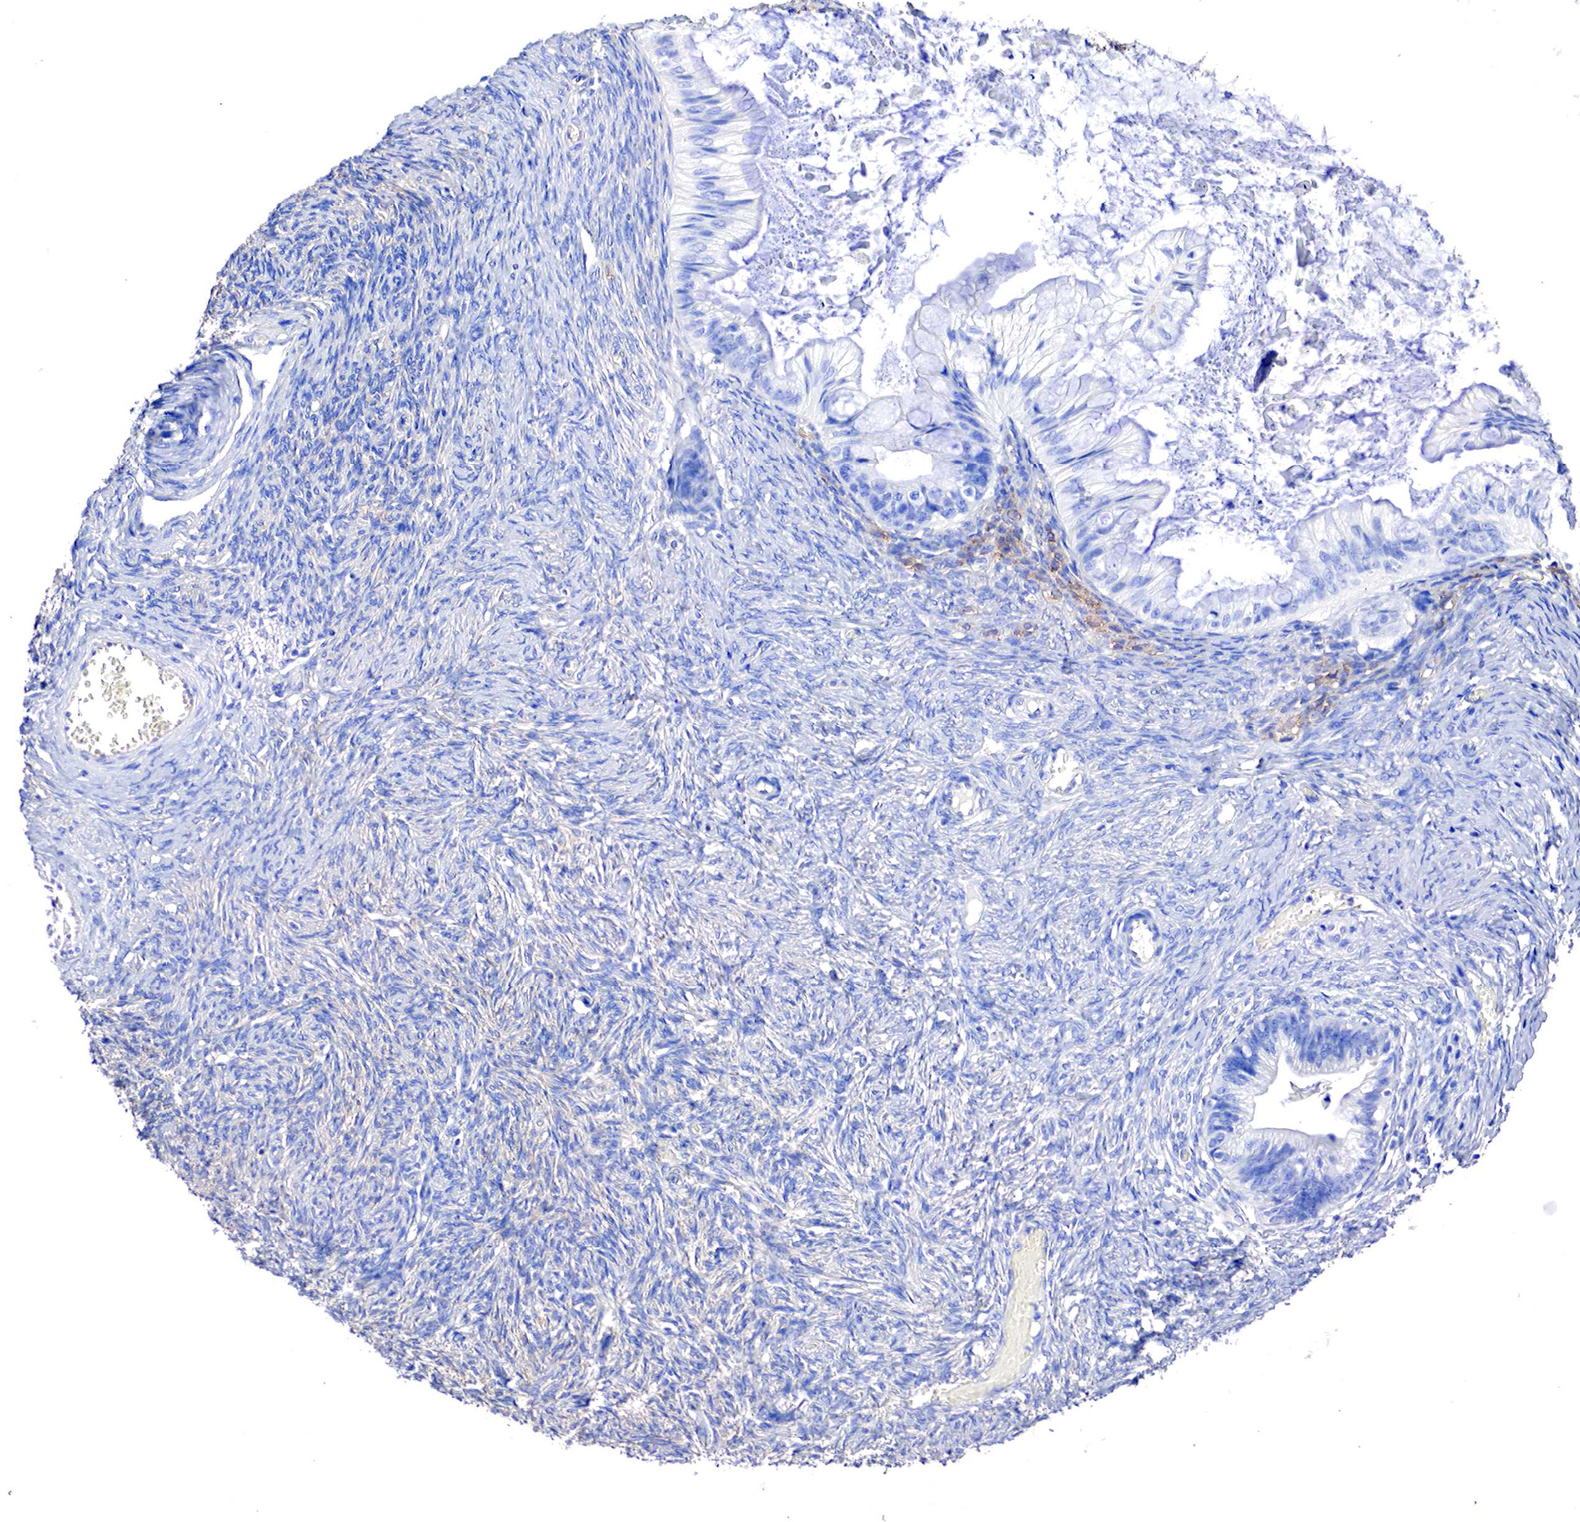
{"staining": {"intensity": "negative", "quantity": "none", "location": "none"}, "tissue": "ovarian cancer", "cell_type": "Tumor cells", "image_type": "cancer", "snomed": [{"axis": "morphology", "description": "Cystadenocarcinoma, mucinous, NOS"}, {"axis": "topography", "description": "Ovary"}], "caption": "Immunohistochemistry of human ovarian cancer exhibits no positivity in tumor cells. (DAB IHC, high magnification).", "gene": "RDX", "patient": {"sex": "female", "age": 57}}